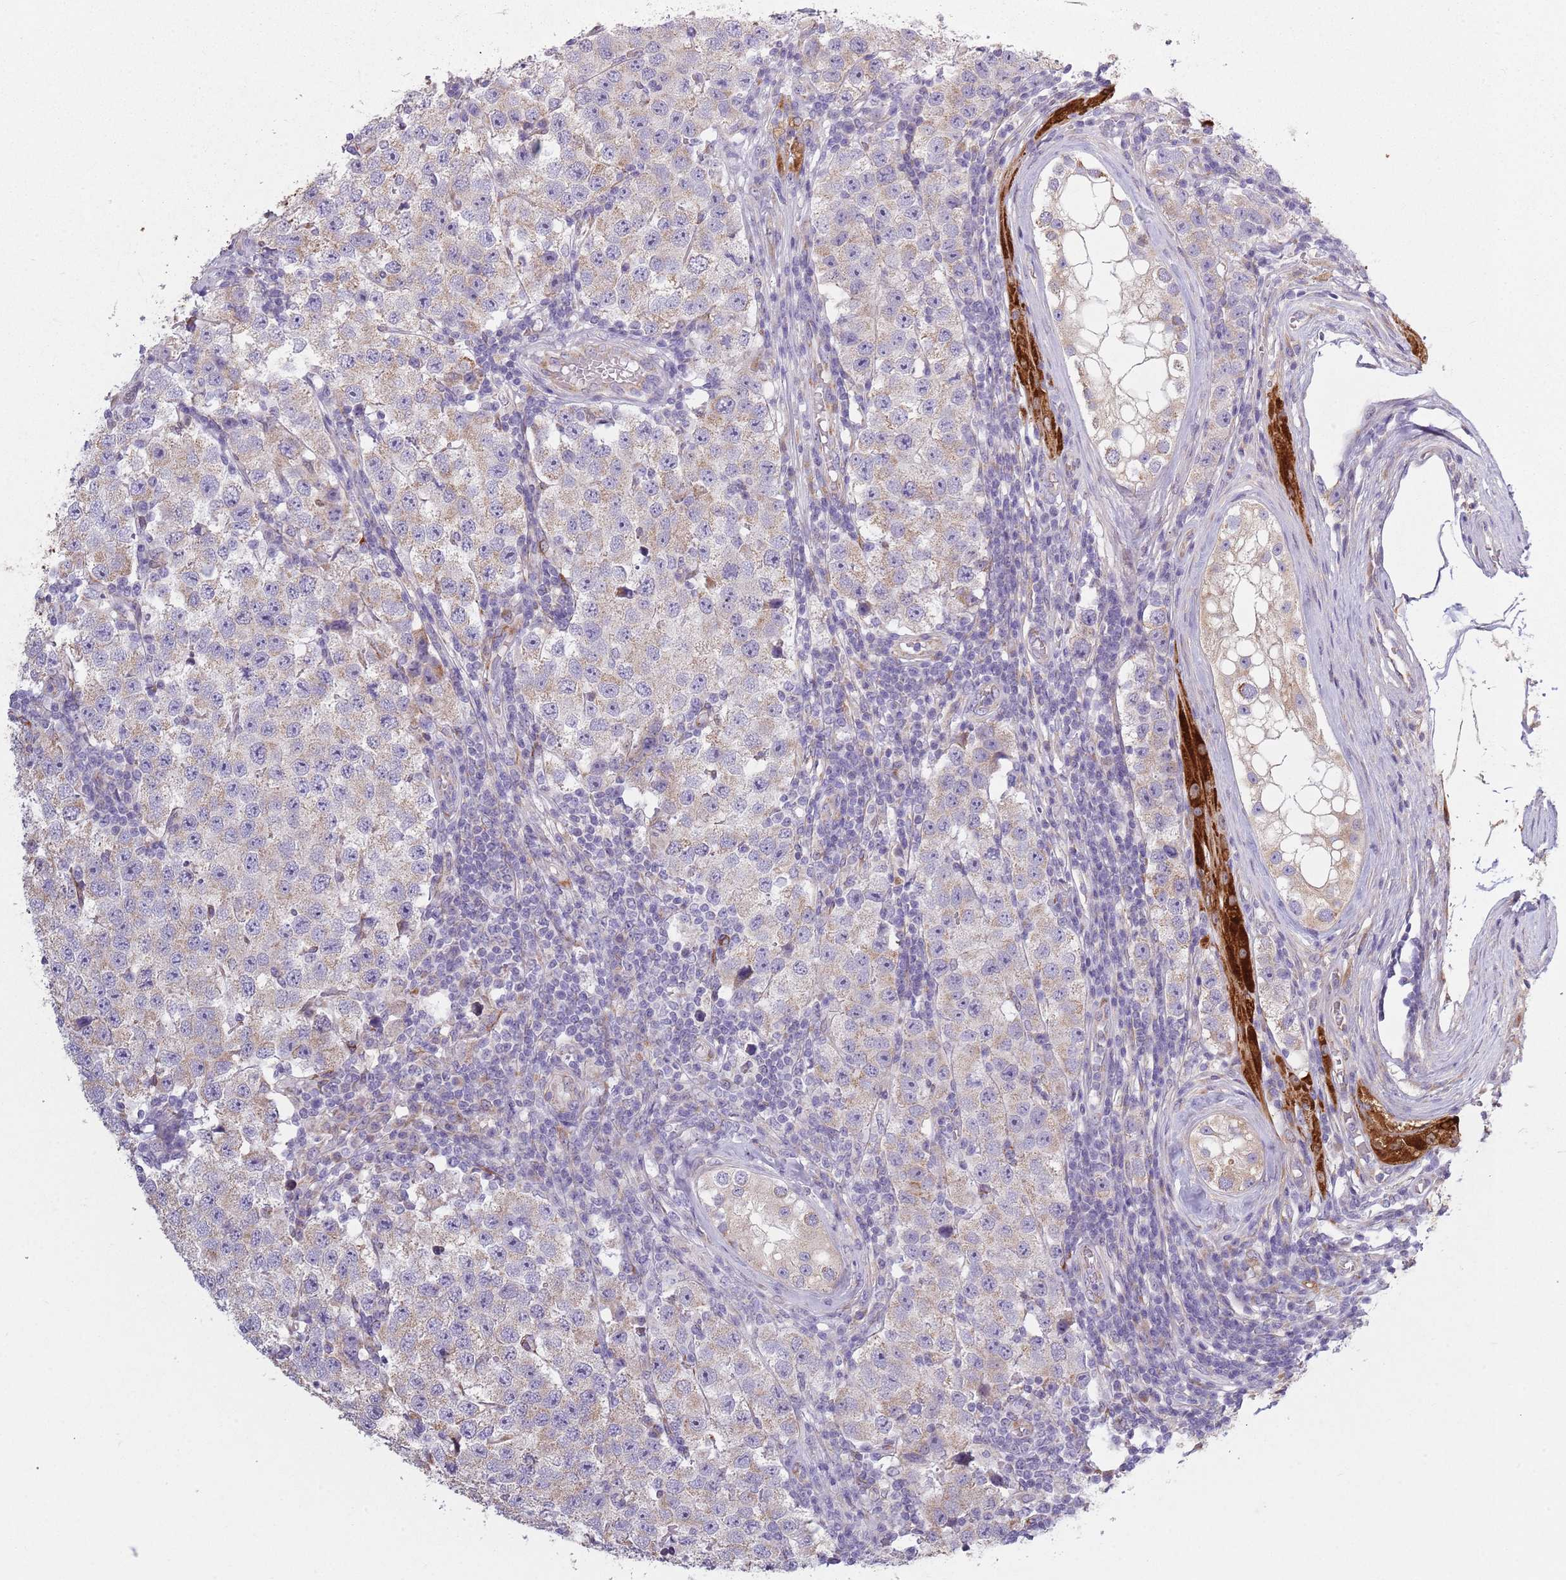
{"staining": {"intensity": "weak", "quantity": "<25%", "location": "cytoplasmic/membranous"}, "tissue": "testis cancer", "cell_type": "Tumor cells", "image_type": "cancer", "snomed": [{"axis": "morphology", "description": "Seminoma, NOS"}, {"axis": "topography", "description": "Testis"}], "caption": "Immunohistochemical staining of seminoma (testis) demonstrates no significant staining in tumor cells.", "gene": "COQ5", "patient": {"sex": "male", "age": 34}}